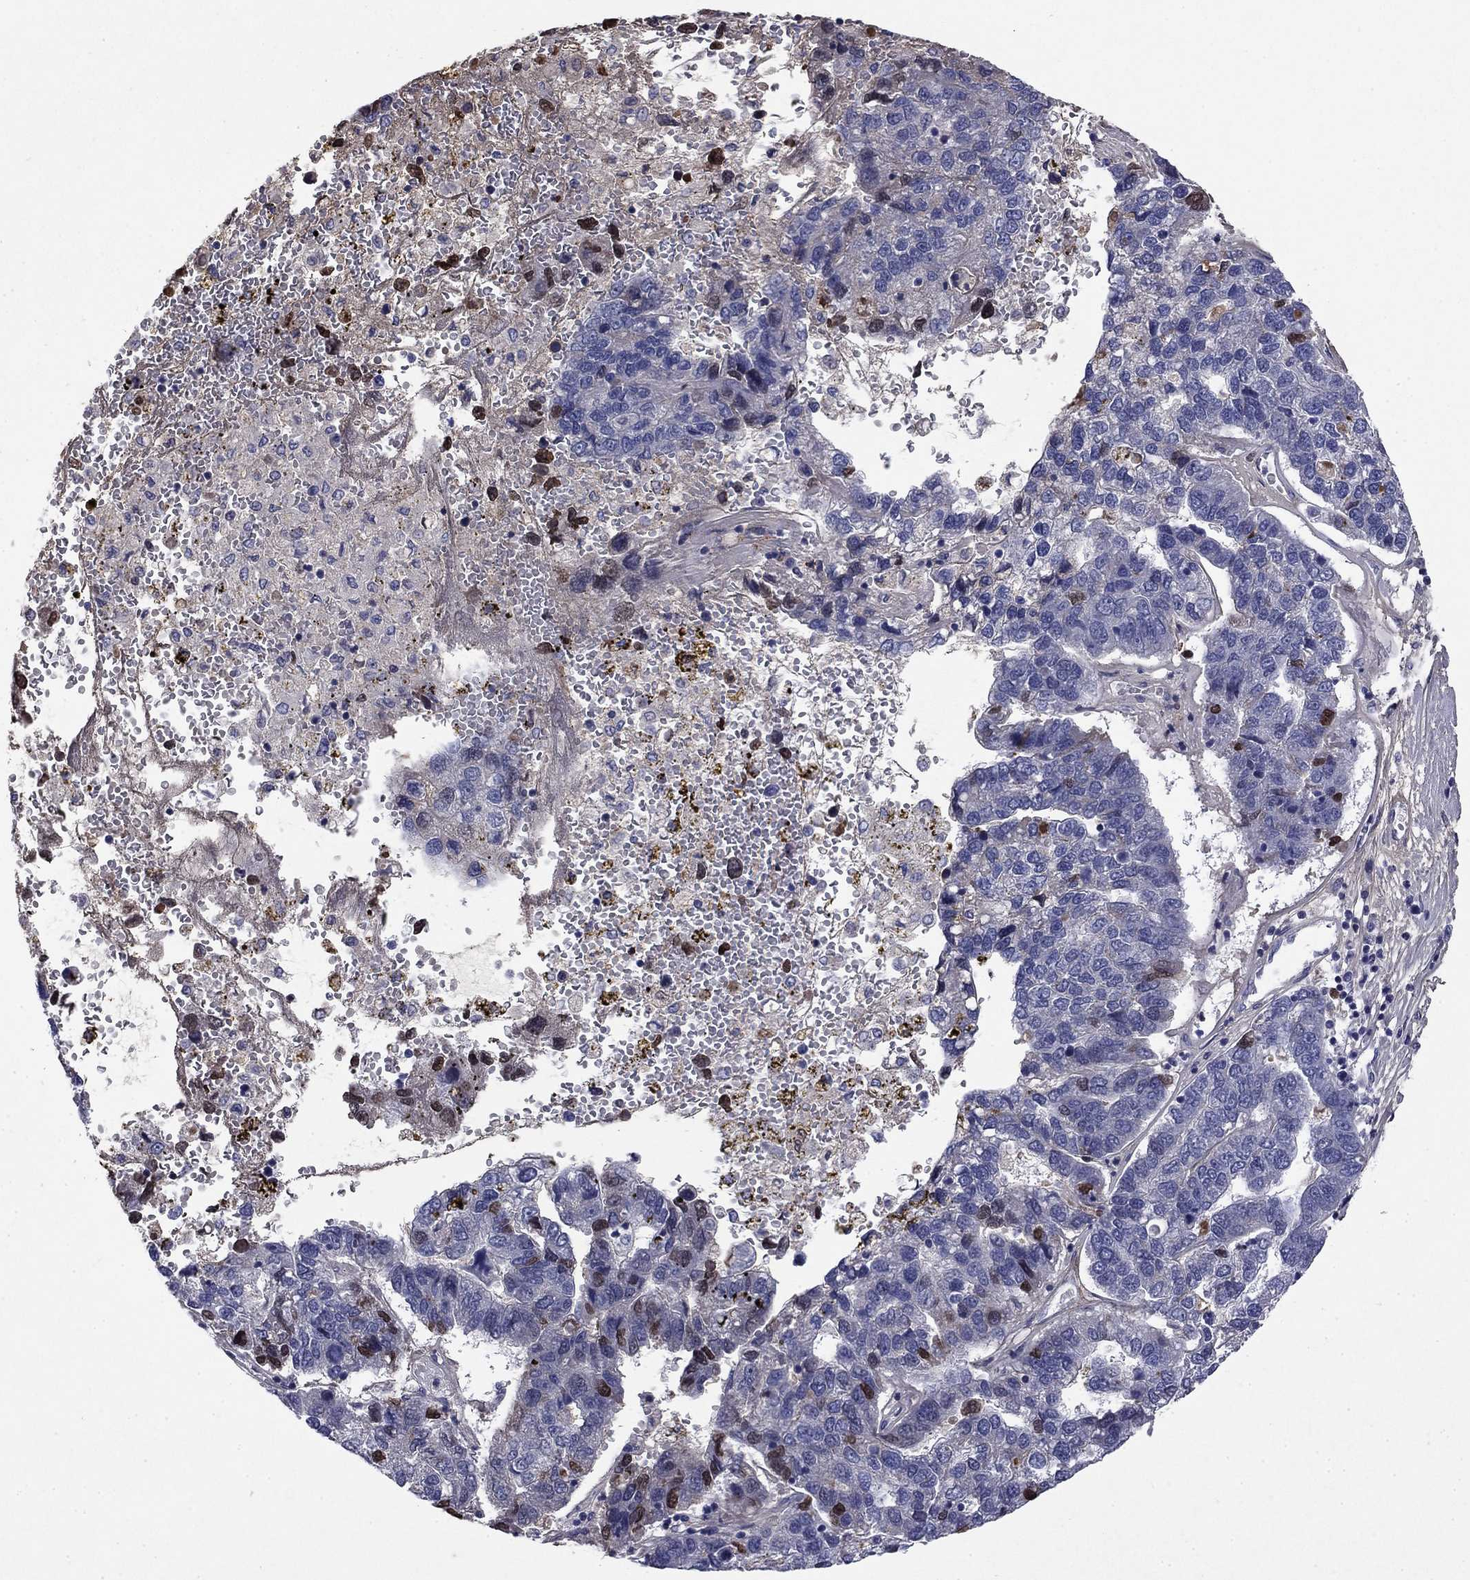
{"staining": {"intensity": "negative", "quantity": "none", "location": "none"}, "tissue": "pancreatic cancer", "cell_type": "Tumor cells", "image_type": "cancer", "snomed": [{"axis": "morphology", "description": "Adenocarcinoma, NOS"}, {"axis": "topography", "description": "Pancreas"}], "caption": "An immunohistochemistry (IHC) micrograph of pancreatic adenocarcinoma is shown. There is no staining in tumor cells of pancreatic adenocarcinoma.", "gene": "COL2A1", "patient": {"sex": "female", "age": 61}}